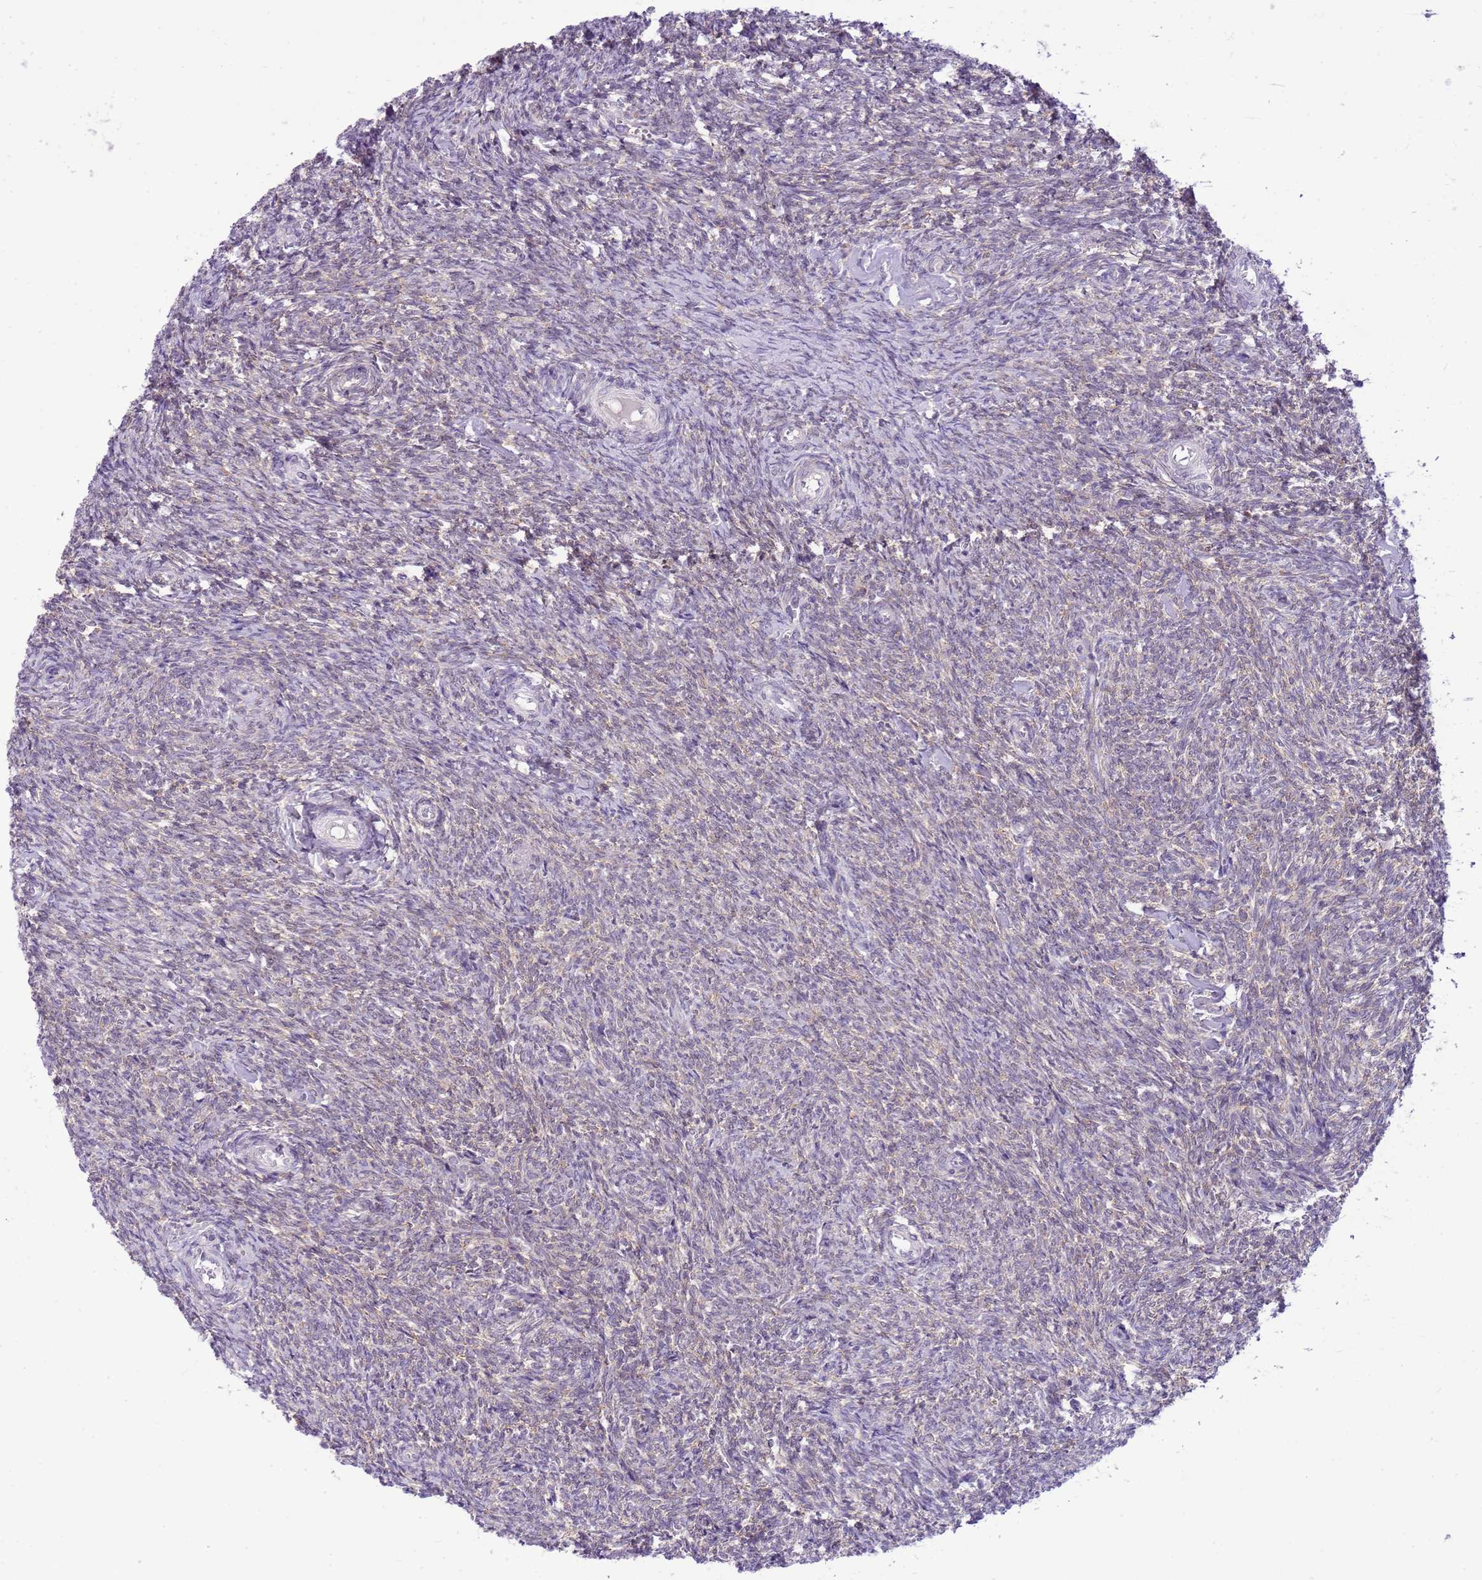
{"staining": {"intensity": "negative", "quantity": "none", "location": "none"}, "tissue": "ovary", "cell_type": "Ovarian stroma cells", "image_type": "normal", "snomed": [{"axis": "morphology", "description": "Normal tissue, NOS"}, {"axis": "topography", "description": "Ovary"}], "caption": "Immunohistochemical staining of normal ovary displays no significant staining in ovarian stroma cells. Brightfield microscopy of immunohistochemistry (IHC) stained with DAB (brown) and hematoxylin (blue), captured at high magnification.", "gene": "FAM120C", "patient": {"sex": "female", "age": 44}}